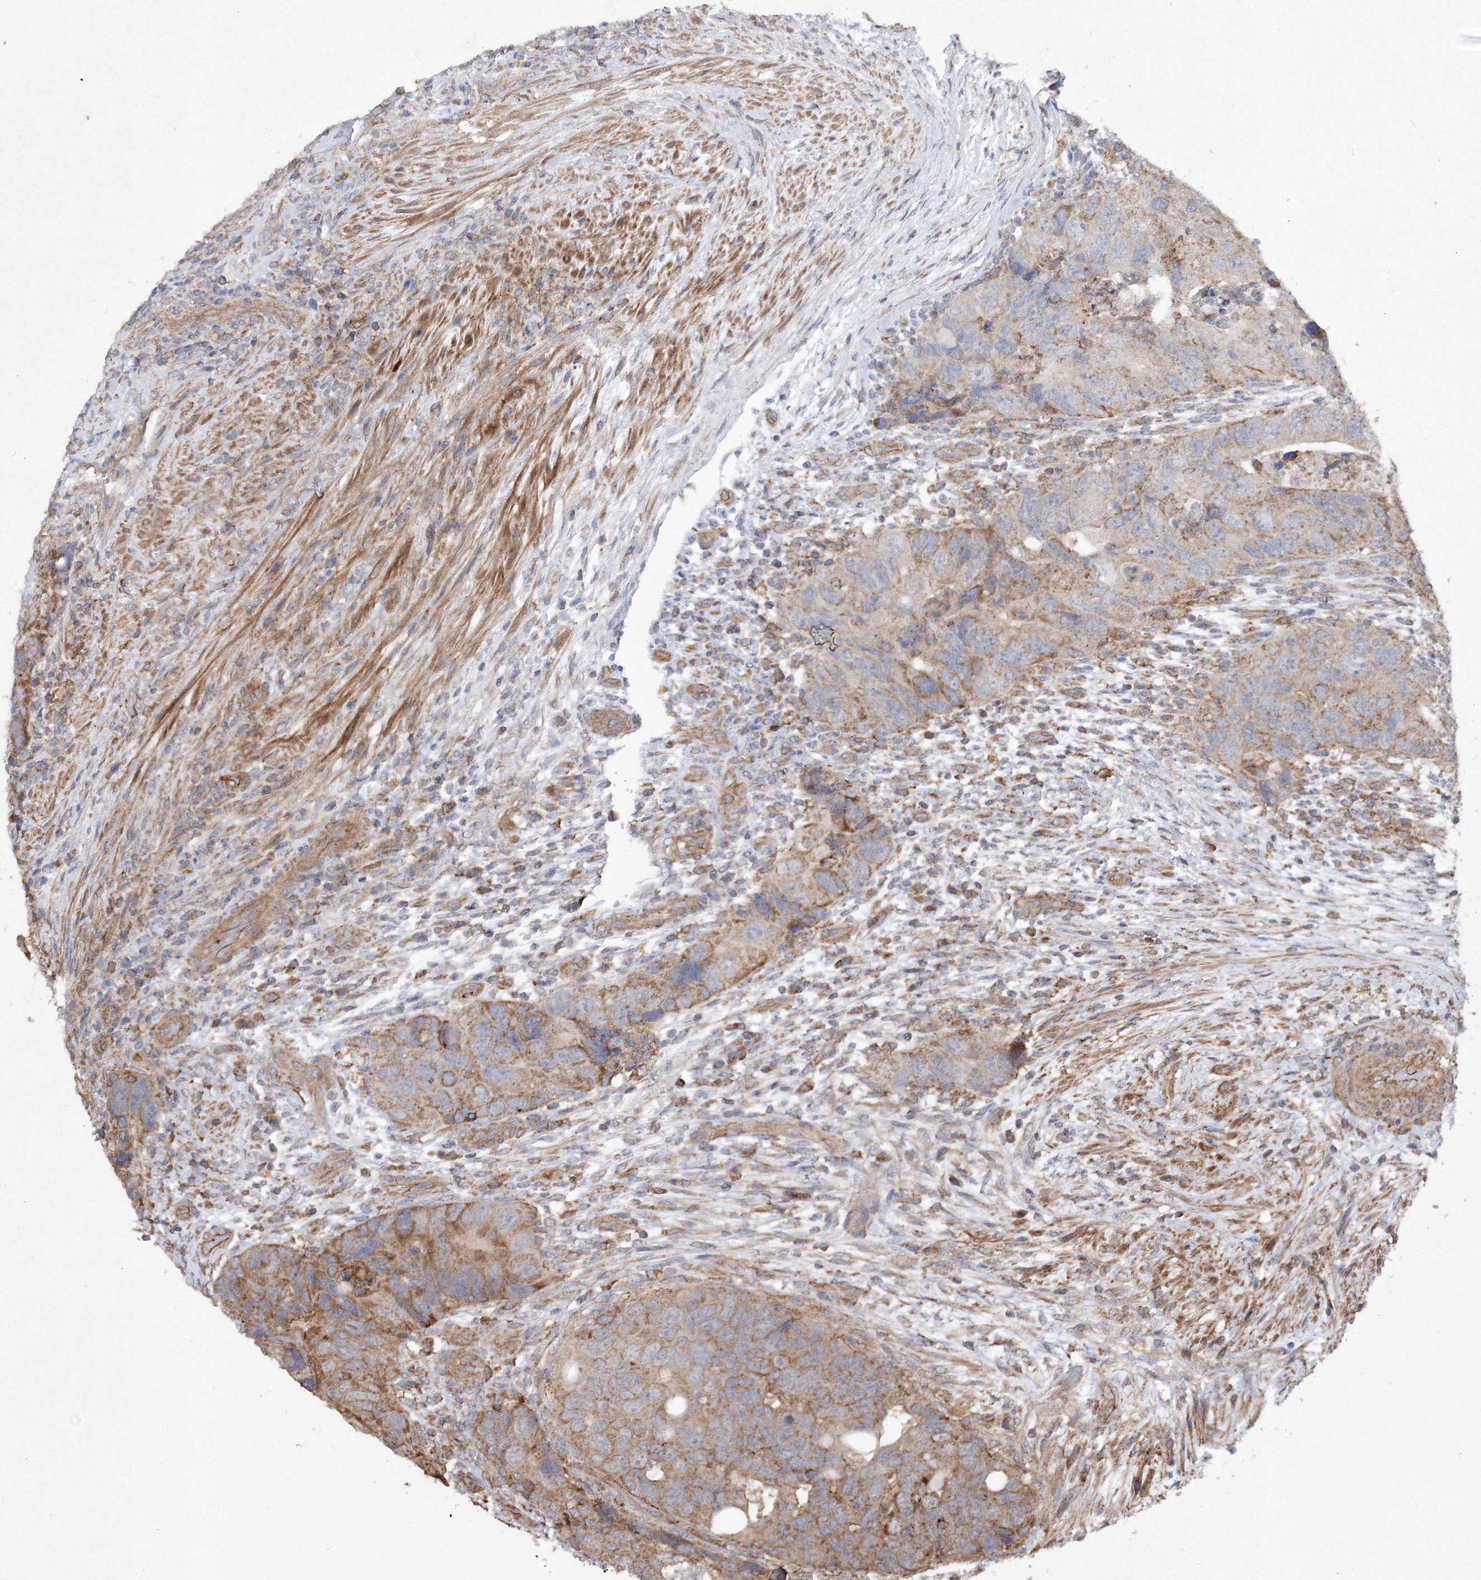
{"staining": {"intensity": "moderate", "quantity": ">75%", "location": "cytoplasmic/membranous"}, "tissue": "colorectal cancer", "cell_type": "Tumor cells", "image_type": "cancer", "snomed": [{"axis": "morphology", "description": "Adenocarcinoma, NOS"}, {"axis": "topography", "description": "Rectum"}], "caption": "Human colorectal cancer (adenocarcinoma) stained with a brown dye shows moderate cytoplasmic/membranous positive positivity in approximately >75% of tumor cells.", "gene": "TMEM139", "patient": {"sex": "male", "age": 63}}